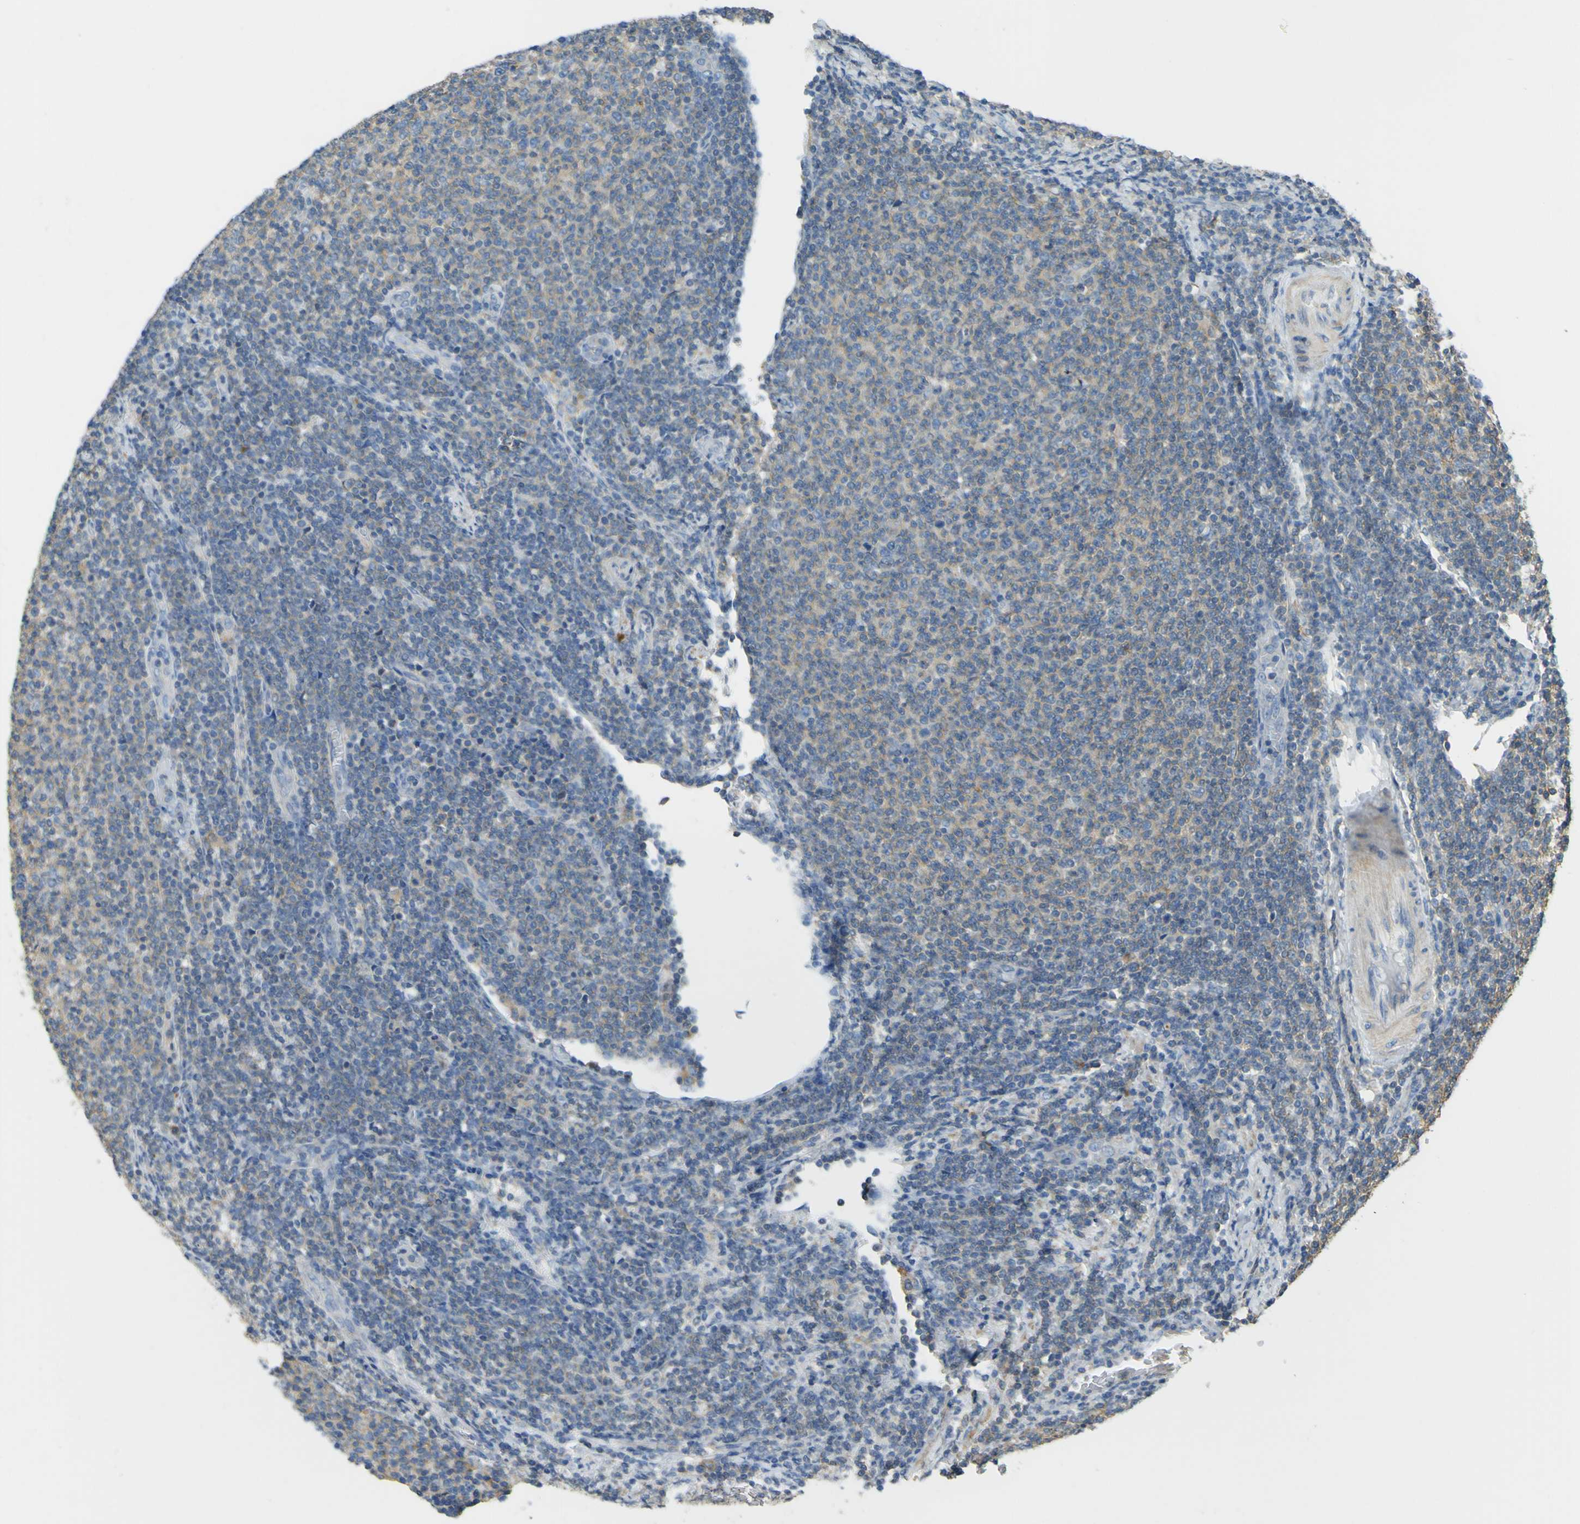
{"staining": {"intensity": "weak", "quantity": "25%-75%", "location": "cytoplasmic/membranous"}, "tissue": "lymphoma", "cell_type": "Tumor cells", "image_type": "cancer", "snomed": [{"axis": "morphology", "description": "Malignant lymphoma, non-Hodgkin's type, Low grade"}, {"axis": "topography", "description": "Lymph node"}], "caption": "Immunohistochemical staining of human low-grade malignant lymphoma, non-Hodgkin's type exhibits low levels of weak cytoplasmic/membranous protein staining in approximately 25%-75% of tumor cells. The staining is performed using DAB brown chromogen to label protein expression. The nuclei are counter-stained blue using hematoxylin.", "gene": "OGN", "patient": {"sex": "male", "age": 66}}